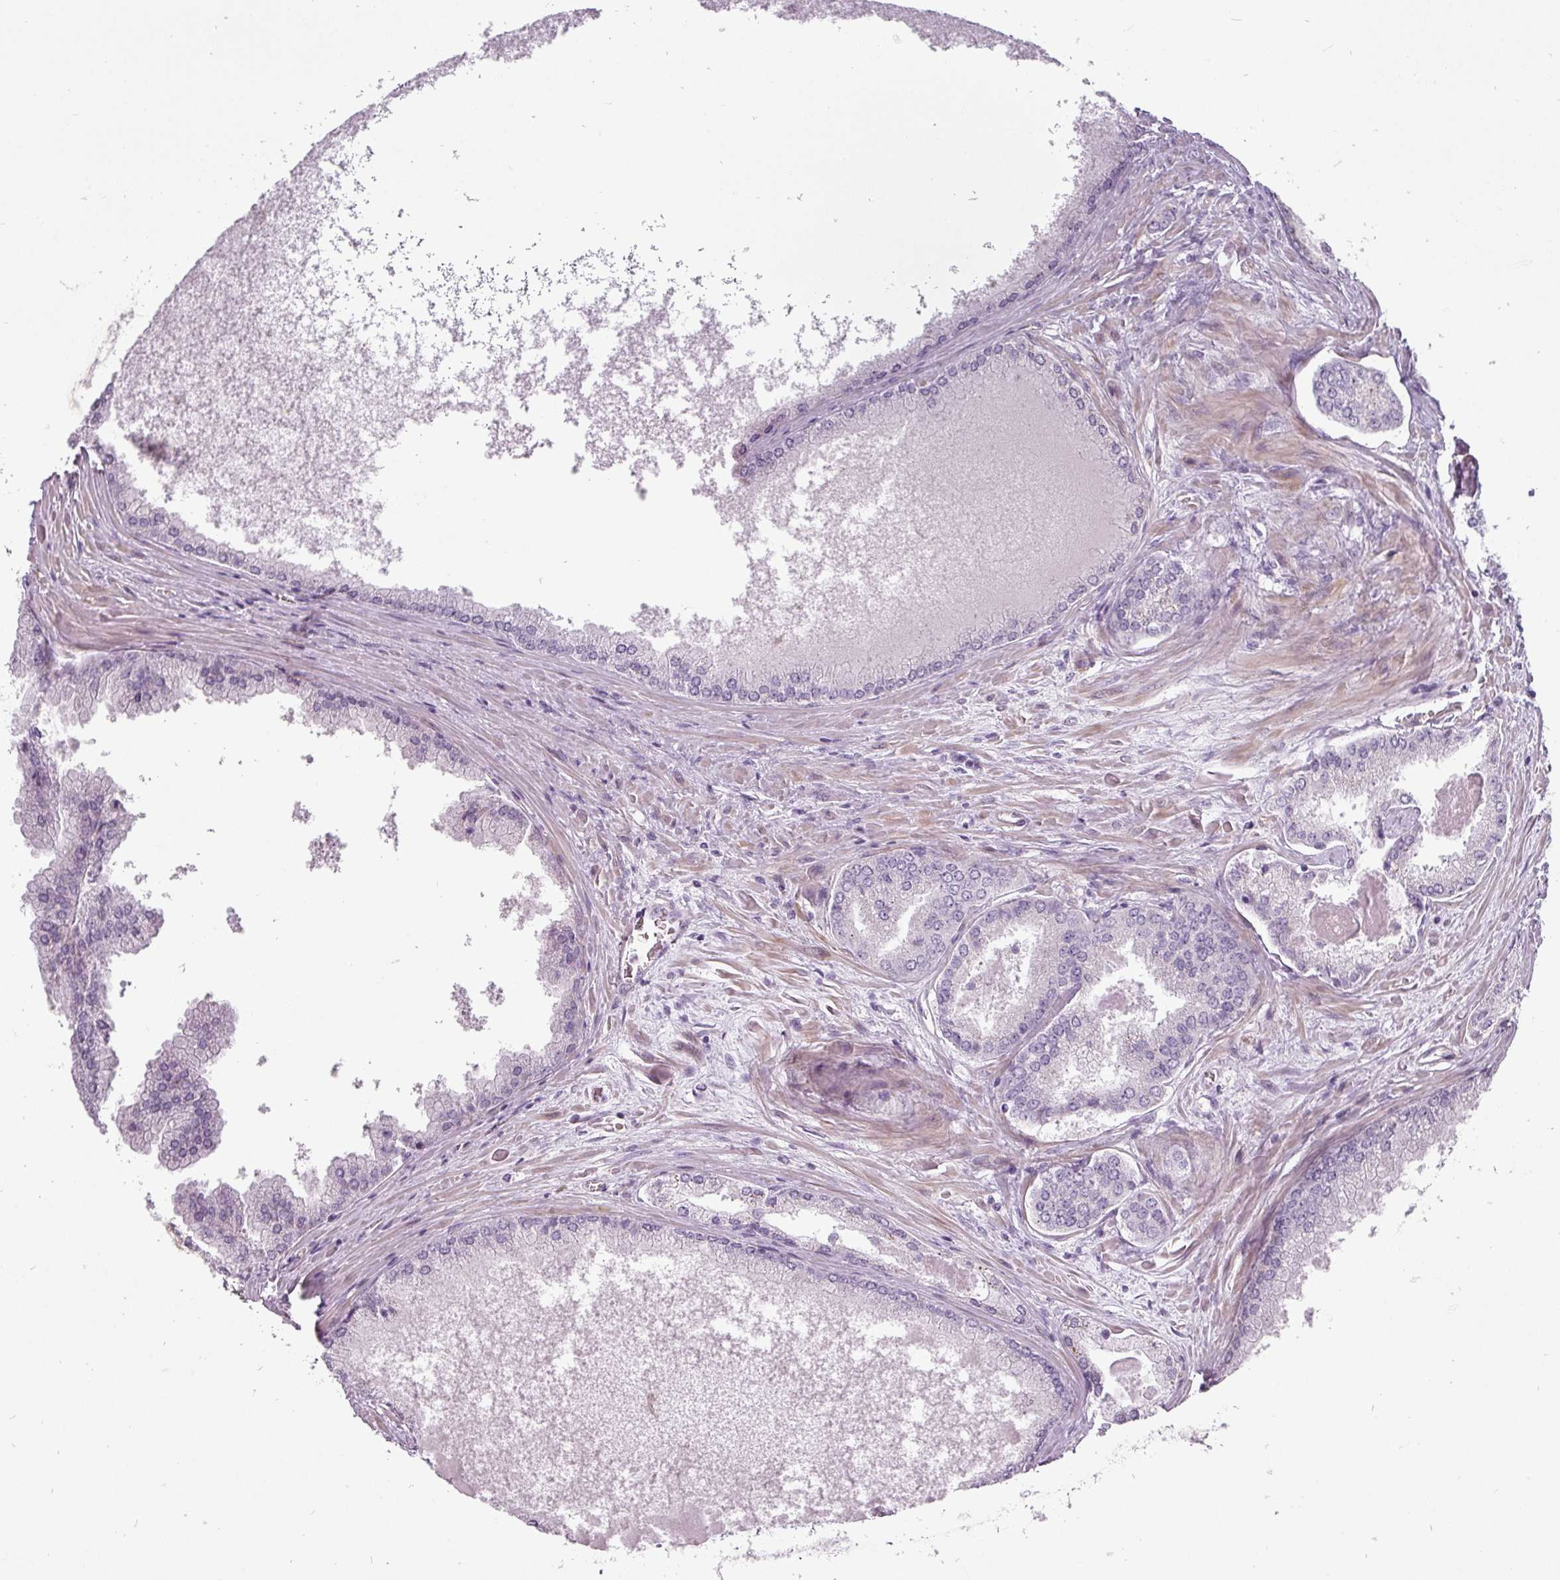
{"staining": {"intensity": "negative", "quantity": "none", "location": "none"}, "tissue": "prostate cancer", "cell_type": "Tumor cells", "image_type": "cancer", "snomed": [{"axis": "morphology", "description": "Adenocarcinoma, Low grade"}, {"axis": "topography", "description": "Prostate"}], "caption": "The photomicrograph demonstrates no staining of tumor cells in low-grade adenocarcinoma (prostate).", "gene": "CHRDL1", "patient": {"sex": "male", "age": 68}}